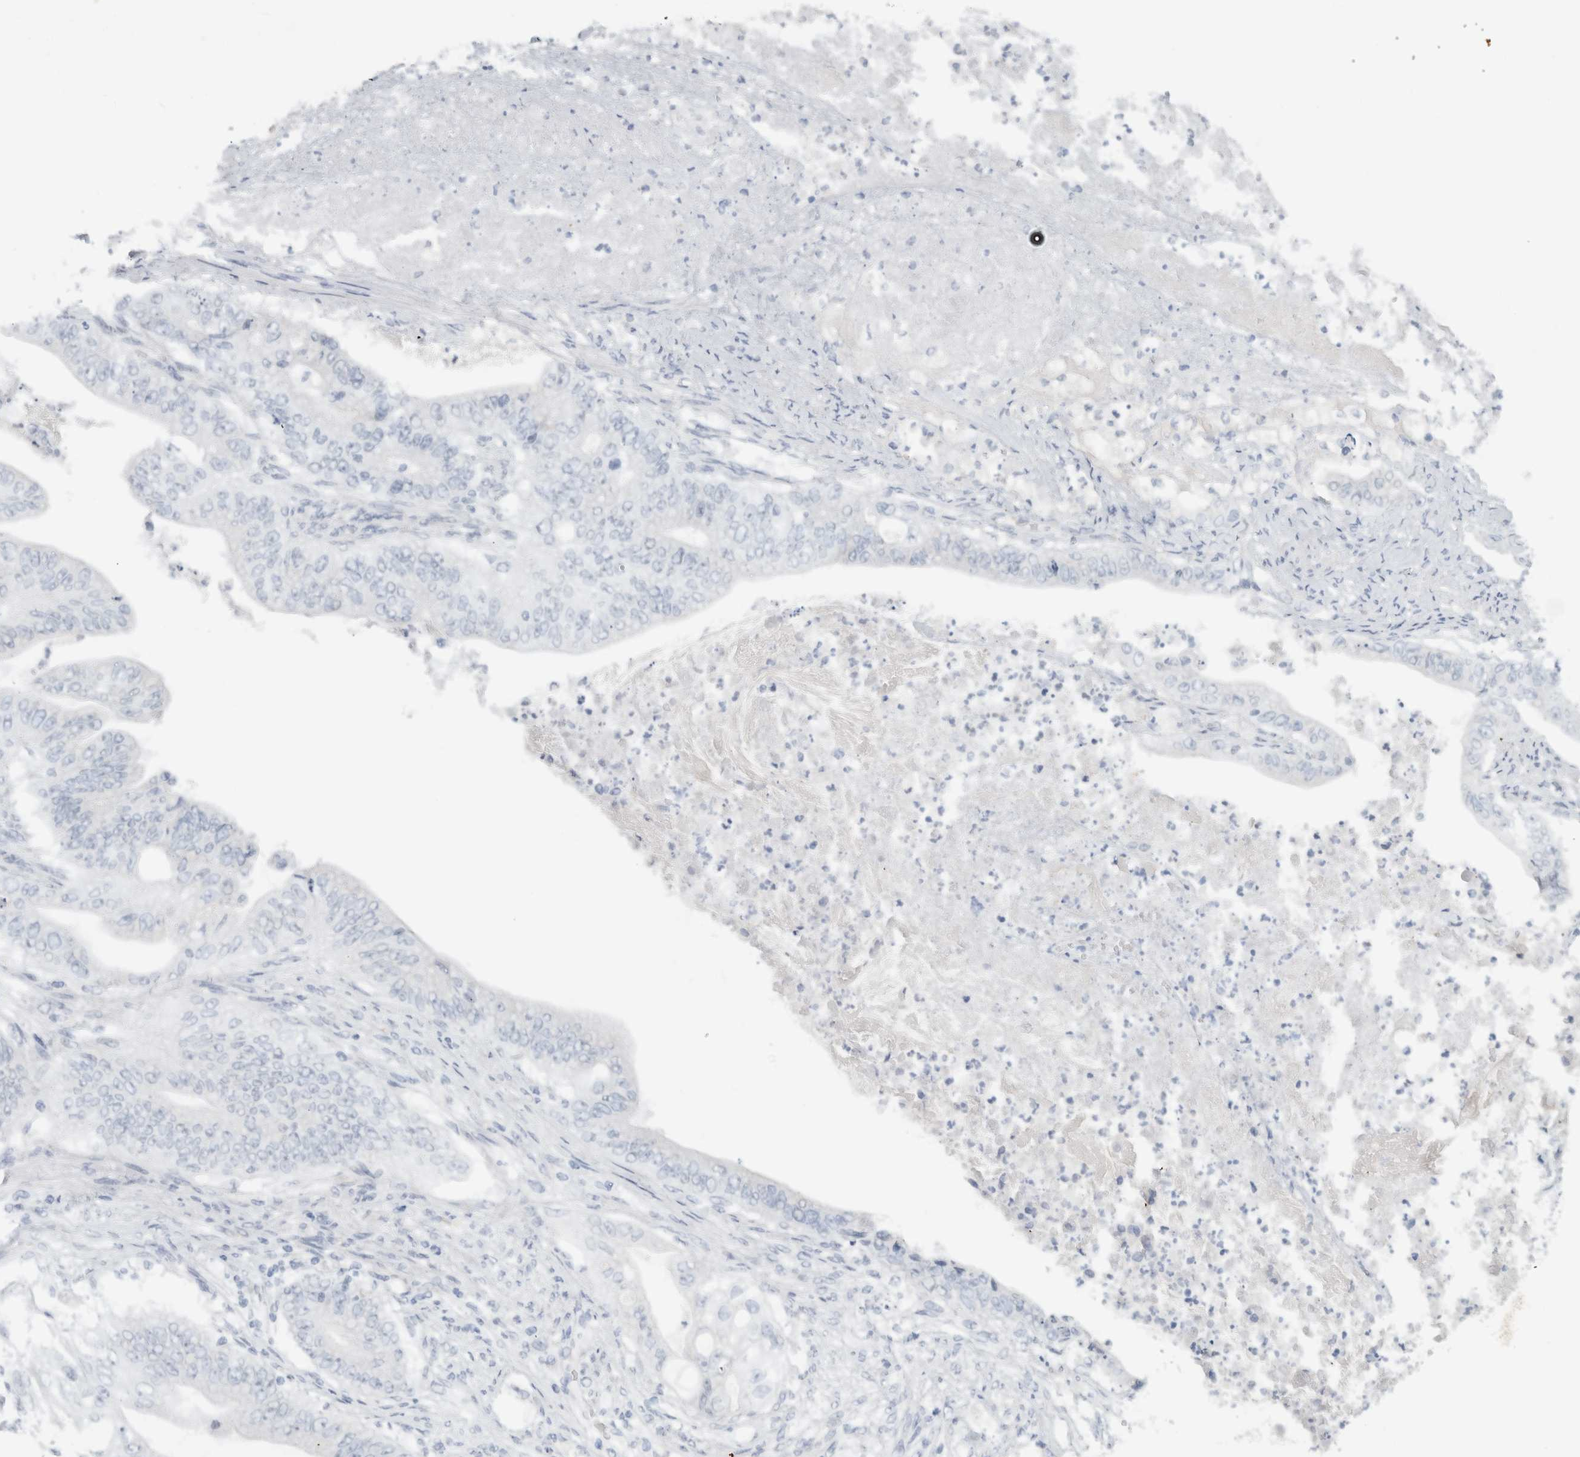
{"staining": {"intensity": "negative", "quantity": "none", "location": "none"}, "tissue": "stomach cancer", "cell_type": "Tumor cells", "image_type": "cancer", "snomed": [{"axis": "morphology", "description": "Adenocarcinoma, NOS"}, {"axis": "topography", "description": "Stomach"}], "caption": "Tumor cells are negative for protein expression in human stomach adenocarcinoma. (Stains: DAB (3,3'-diaminobenzidine) immunohistochemistry with hematoxylin counter stain, Microscopy: brightfield microscopy at high magnification).", "gene": "FMR1NB", "patient": {"sex": "female", "age": 73}}